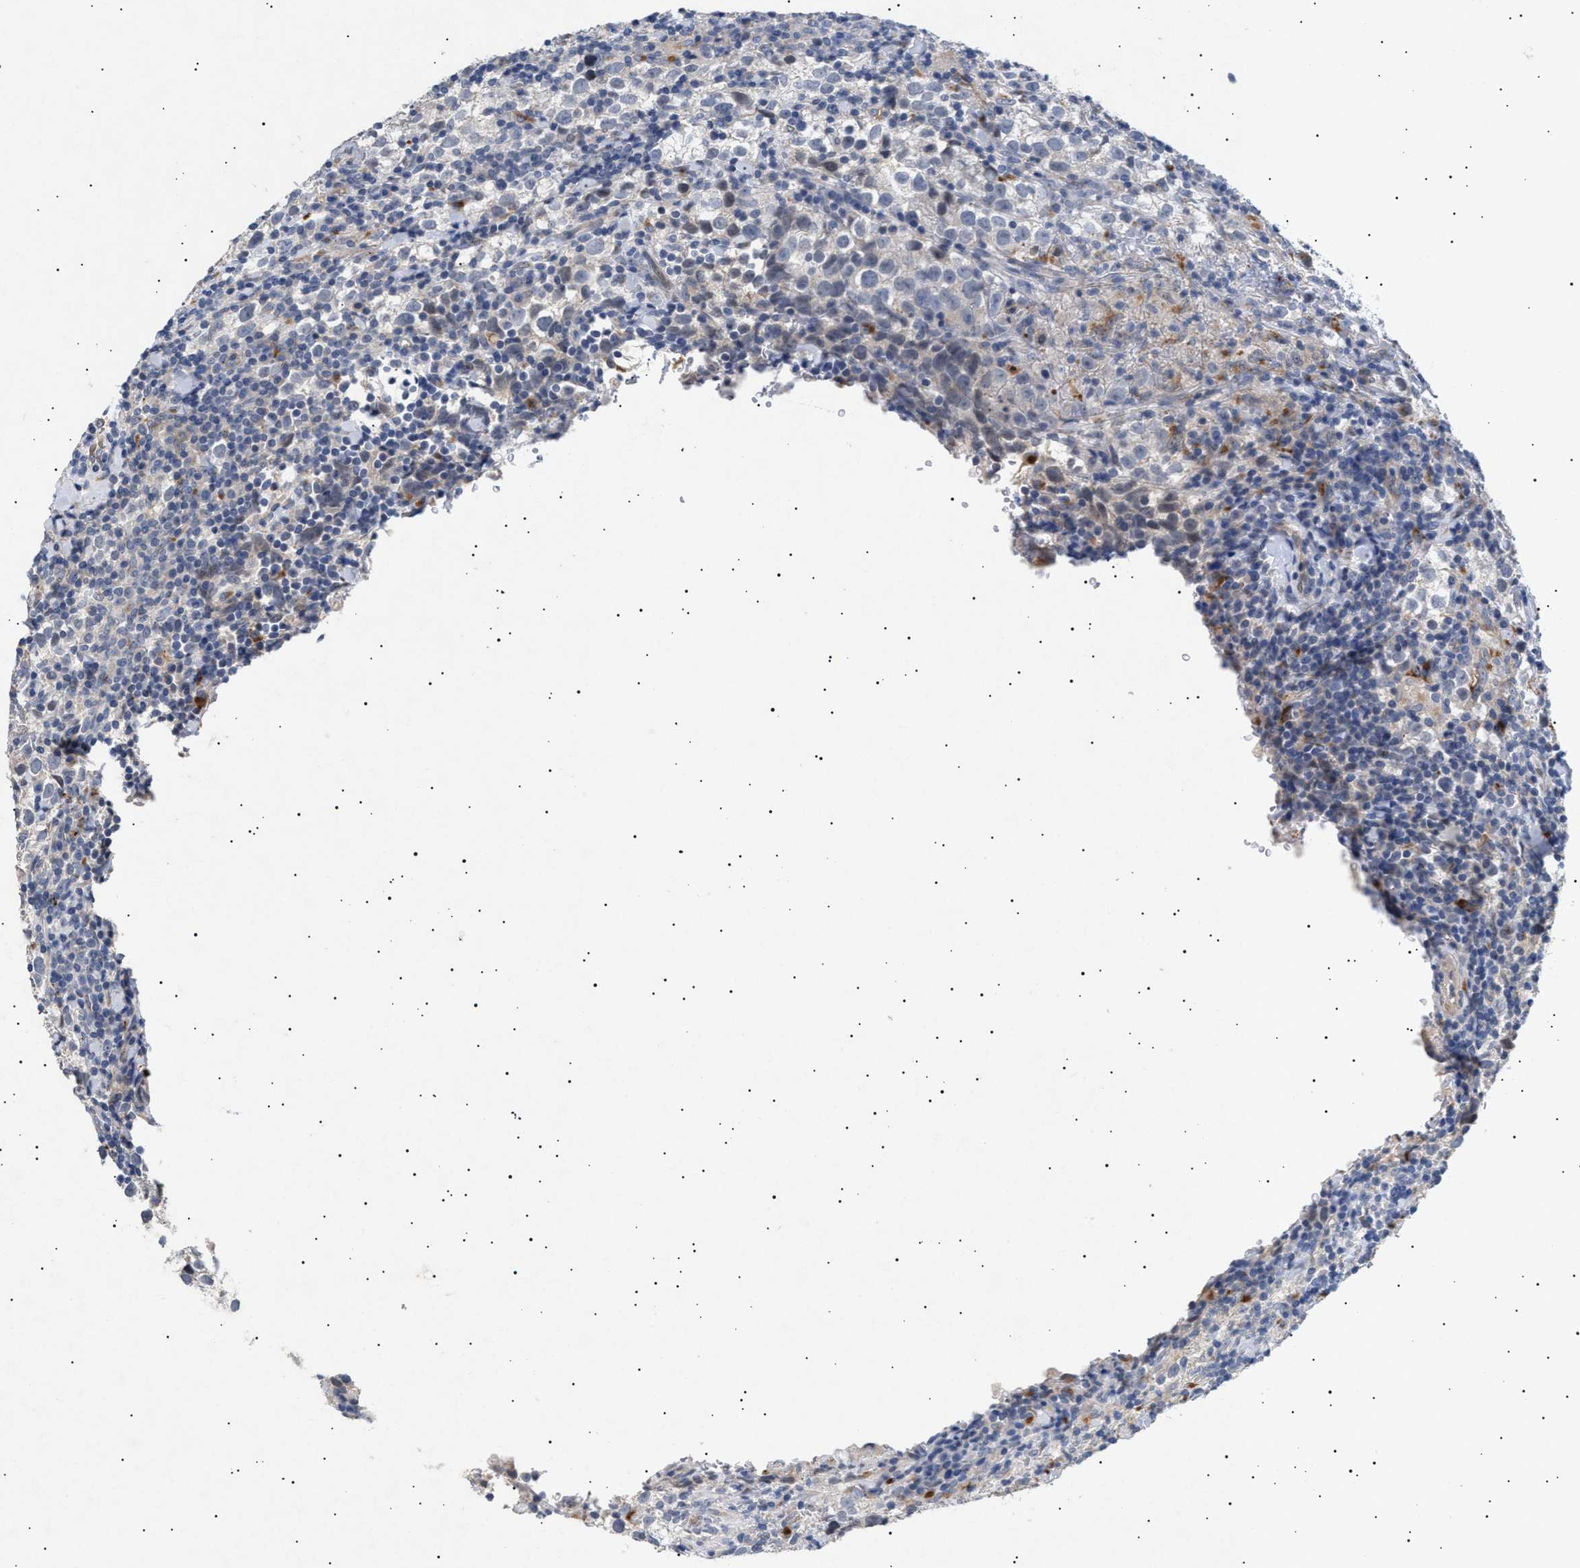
{"staining": {"intensity": "negative", "quantity": "none", "location": "none"}, "tissue": "testis cancer", "cell_type": "Tumor cells", "image_type": "cancer", "snomed": [{"axis": "morphology", "description": "Seminoma, NOS"}, {"axis": "morphology", "description": "Carcinoma, Embryonal, NOS"}, {"axis": "topography", "description": "Testis"}], "caption": "This is an immunohistochemistry photomicrograph of human embryonal carcinoma (testis). There is no positivity in tumor cells.", "gene": "SIRT5", "patient": {"sex": "male", "age": 36}}